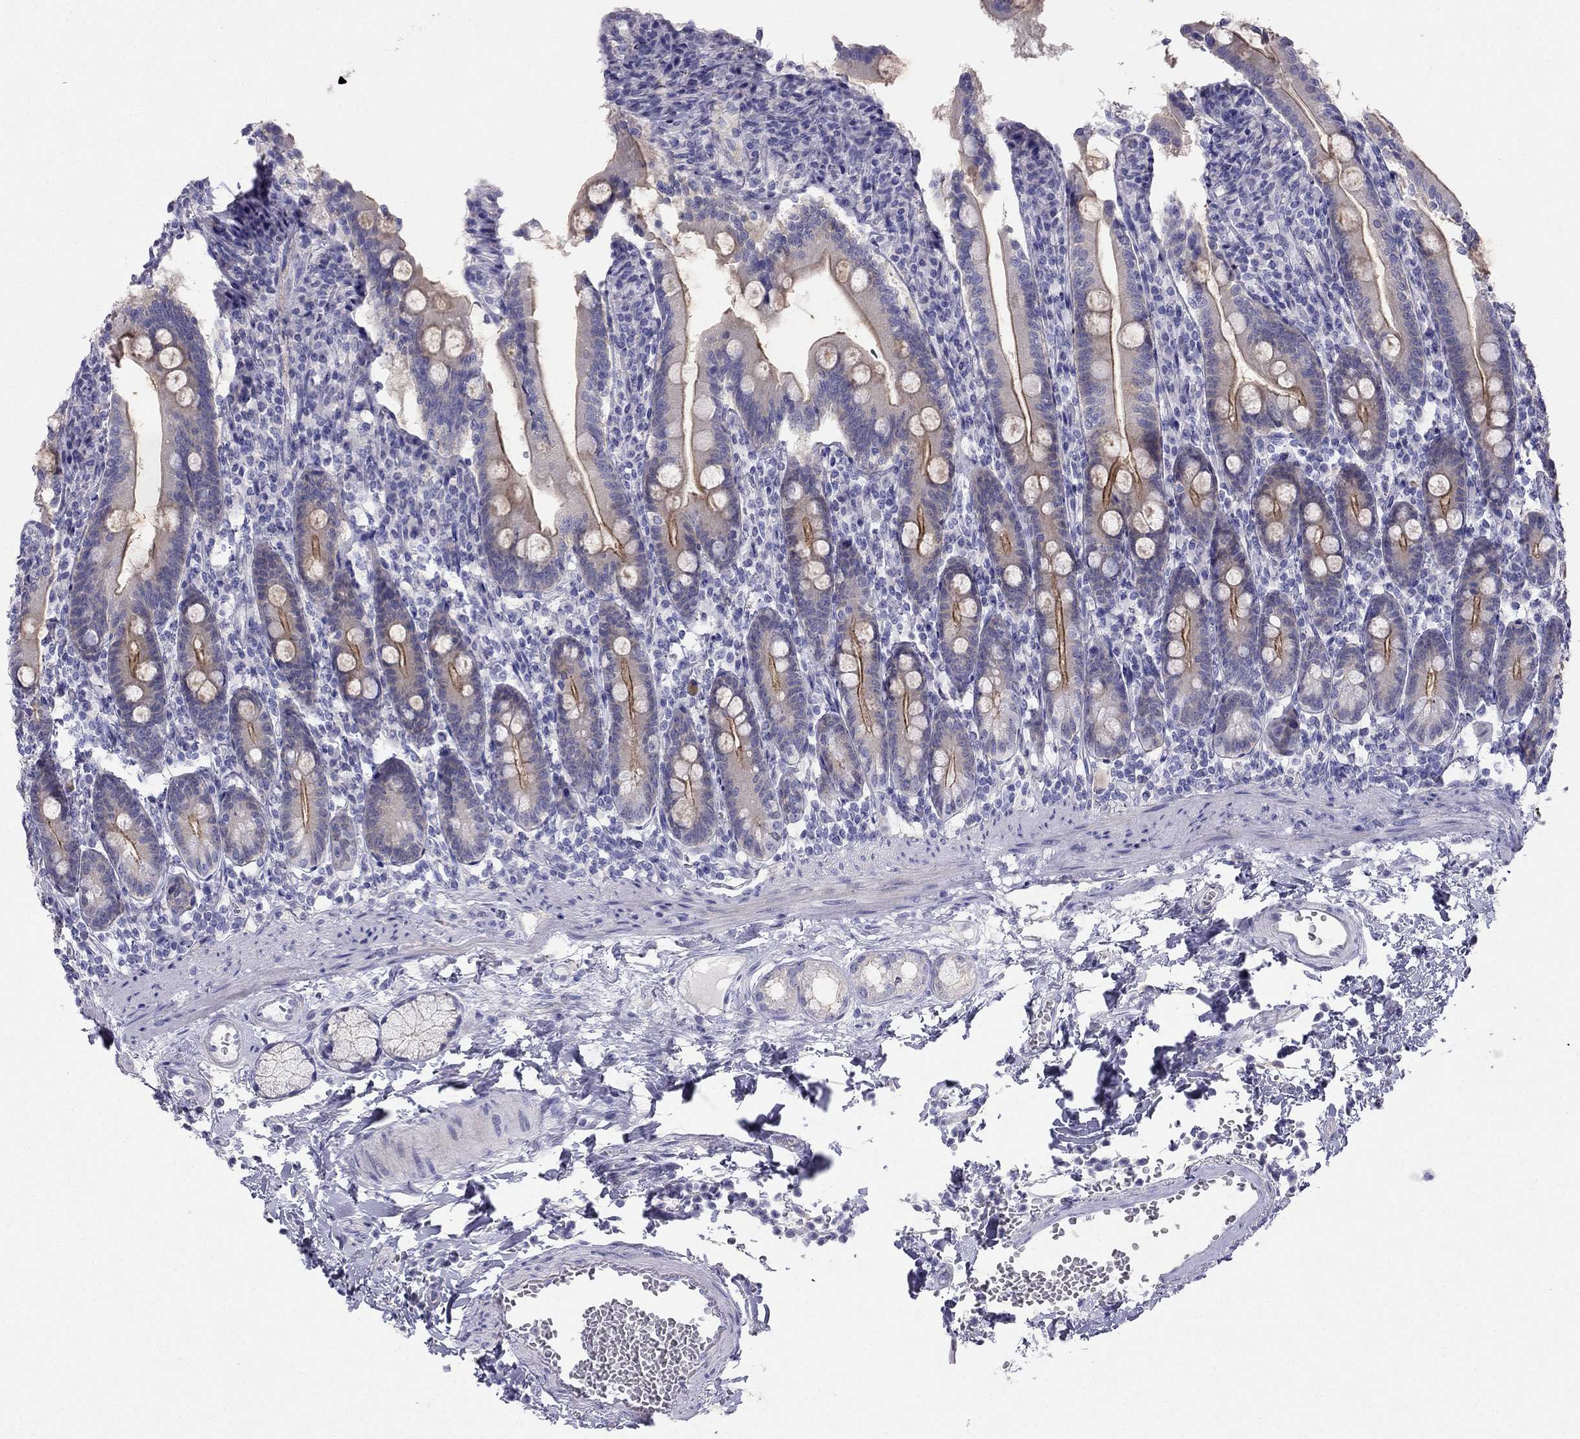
{"staining": {"intensity": "moderate", "quantity": "<25%", "location": "cytoplasmic/membranous"}, "tissue": "duodenum", "cell_type": "Glandular cells", "image_type": "normal", "snomed": [{"axis": "morphology", "description": "Normal tissue, NOS"}, {"axis": "topography", "description": "Duodenum"}], "caption": "Unremarkable duodenum demonstrates moderate cytoplasmic/membranous staining in approximately <25% of glandular cells, visualized by immunohistochemistry. The protein of interest is stained brown, and the nuclei are stained in blue (DAB IHC with brightfield microscopy, high magnification).", "gene": "RFLNA", "patient": {"sex": "female", "age": 67}}